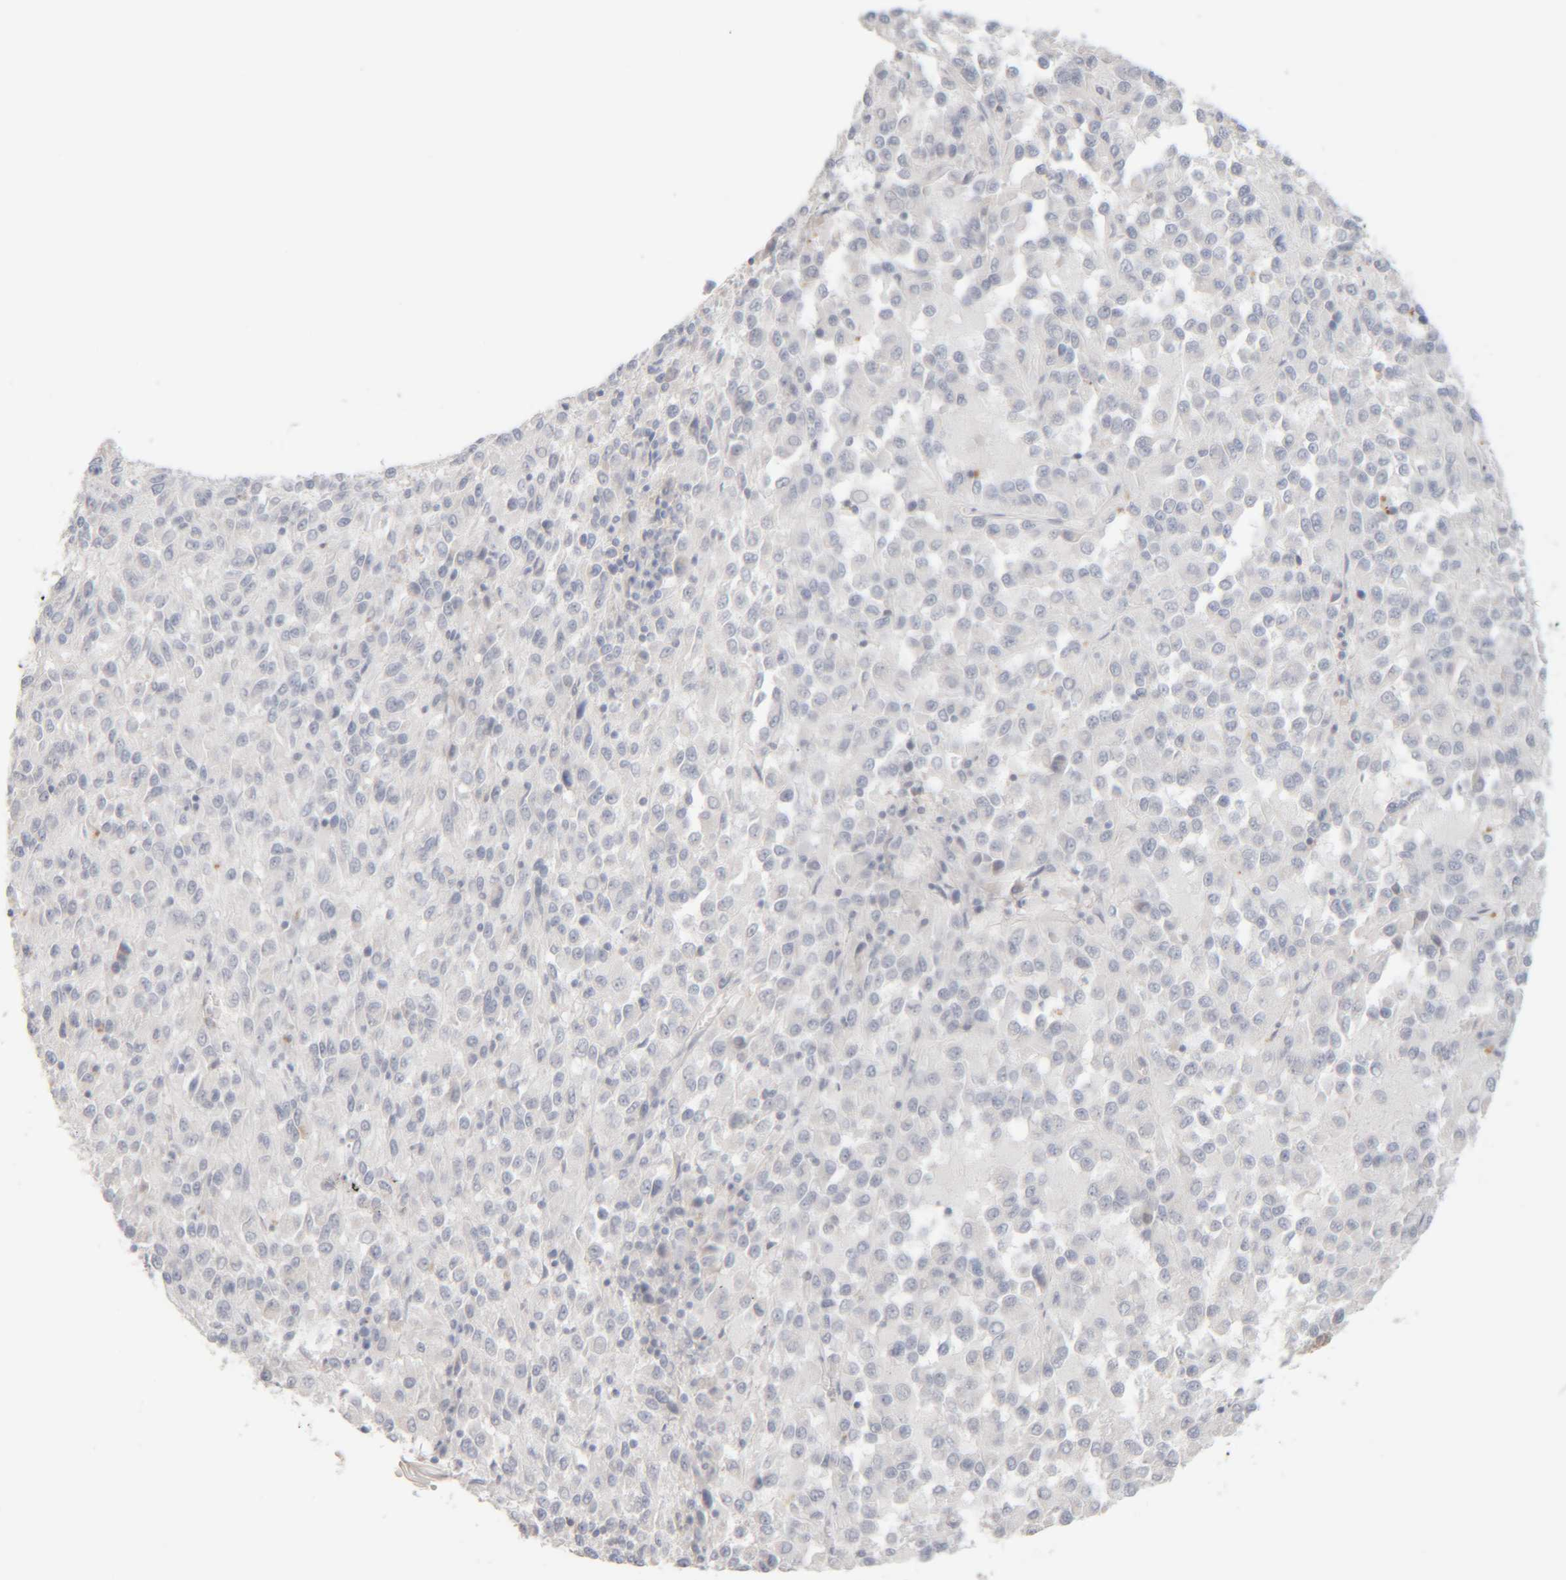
{"staining": {"intensity": "negative", "quantity": "none", "location": "none"}, "tissue": "melanoma", "cell_type": "Tumor cells", "image_type": "cancer", "snomed": [{"axis": "morphology", "description": "Malignant melanoma, Metastatic site"}, {"axis": "topography", "description": "Lung"}], "caption": "High magnification brightfield microscopy of malignant melanoma (metastatic site) stained with DAB (brown) and counterstained with hematoxylin (blue): tumor cells show no significant expression. (DAB immunohistochemistry, high magnification).", "gene": "RIDA", "patient": {"sex": "male", "age": 64}}